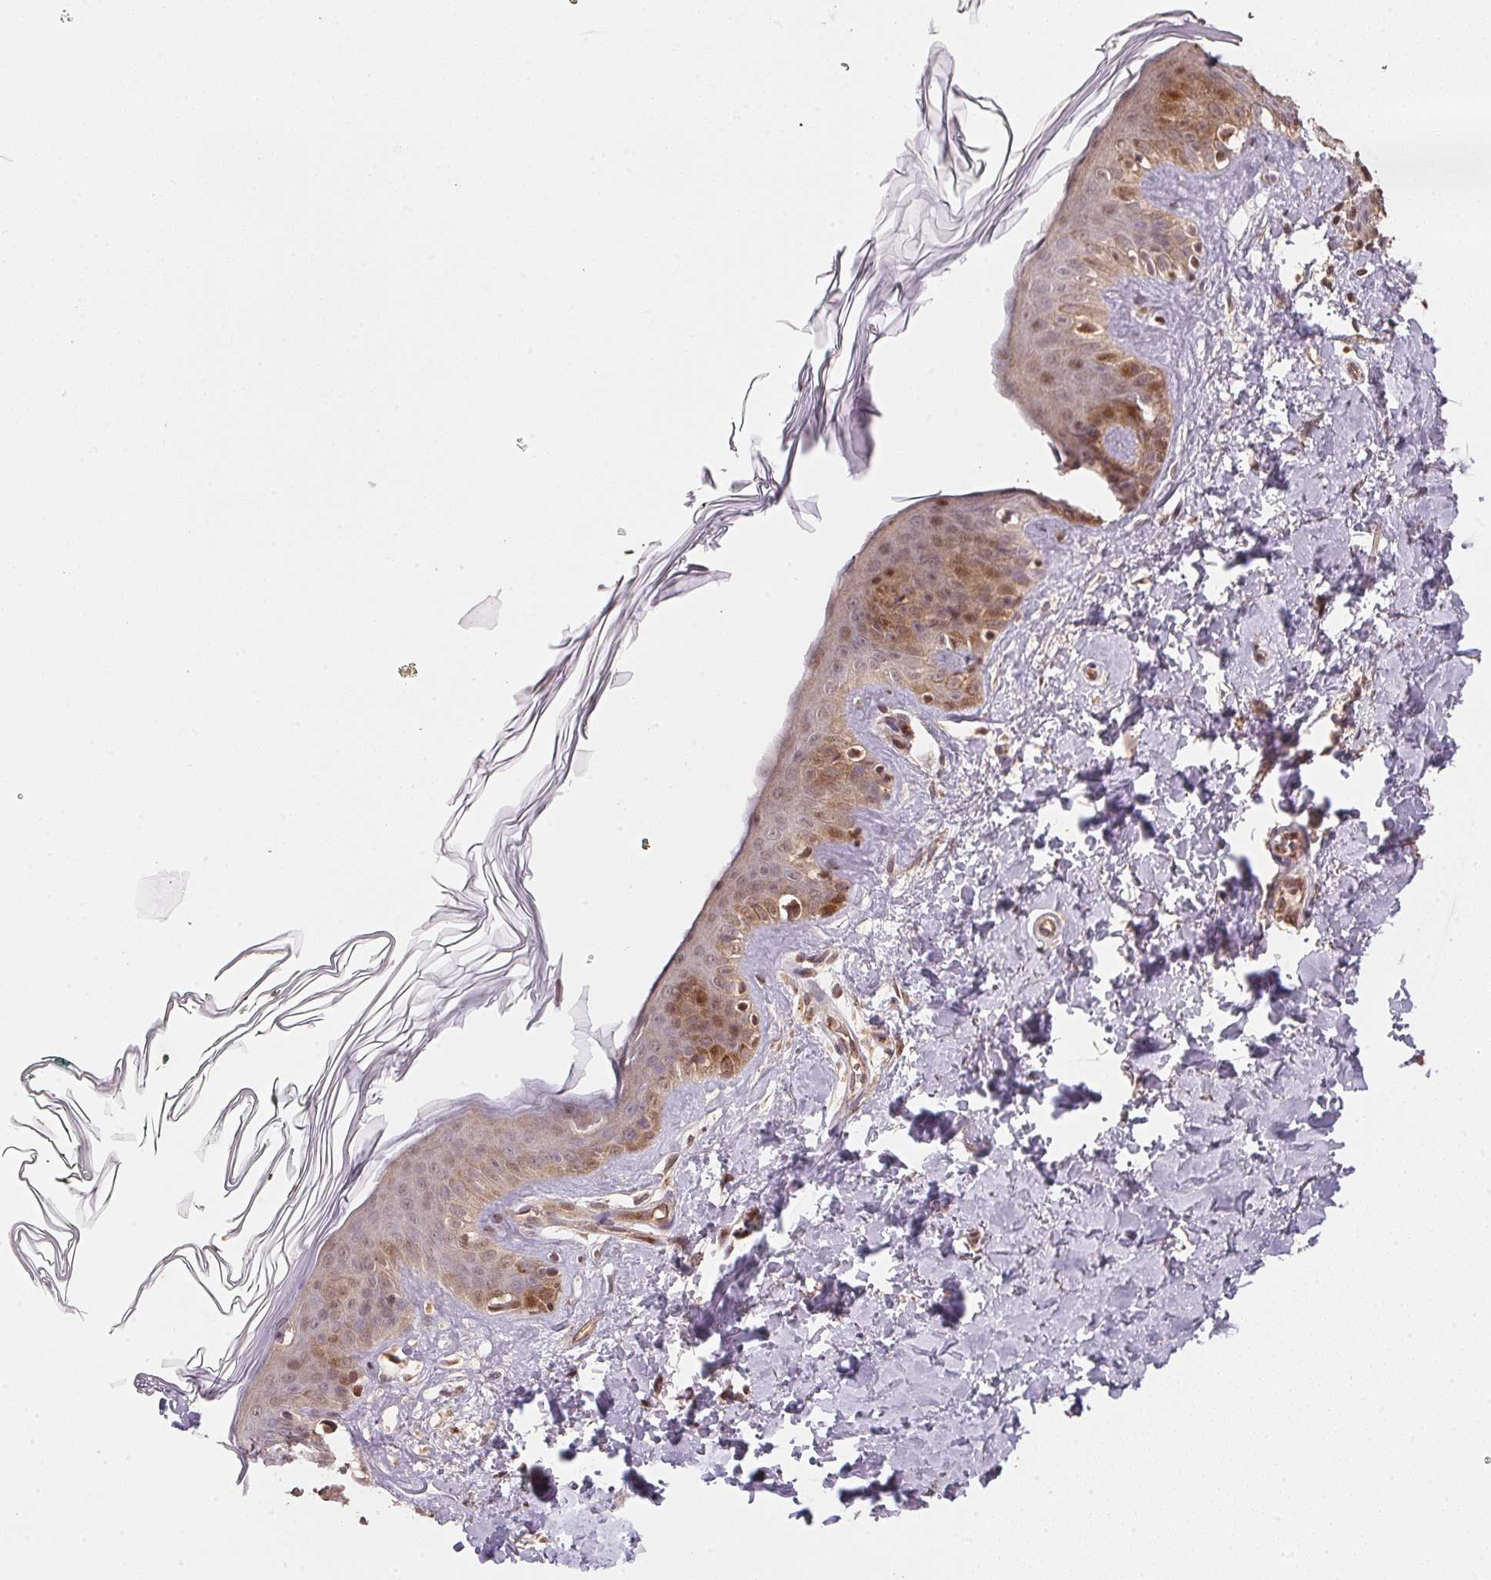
{"staining": {"intensity": "moderate", "quantity": "25%-75%", "location": "cytoplasmic/membranous,nuclear"}, "tissue": "skin", "cell_type": "Fibroblasts", "image_type": "normal", "snomed": [{"axis": "morphology", "description": "Normal tissue, NOS"}, {"axis": "topography", "description": "Skin"}, {"axis": "topography", "description": "Peripheral nerve tissue"}], "caption": "Skin was stained to show a protein in brown. There is medium levels of moderate cytoplasmic/membranous,nuclear staining in approximately 25%-75% of fibroblasts. The protein is stained brown, and the nuclei are stained in blue (DAB (3,3'-diaminobenzidine) IHC with brightfield microscopy, high magnification).", "gene": "TMEM222", "patient": {"sex": "female", "age": 45}}